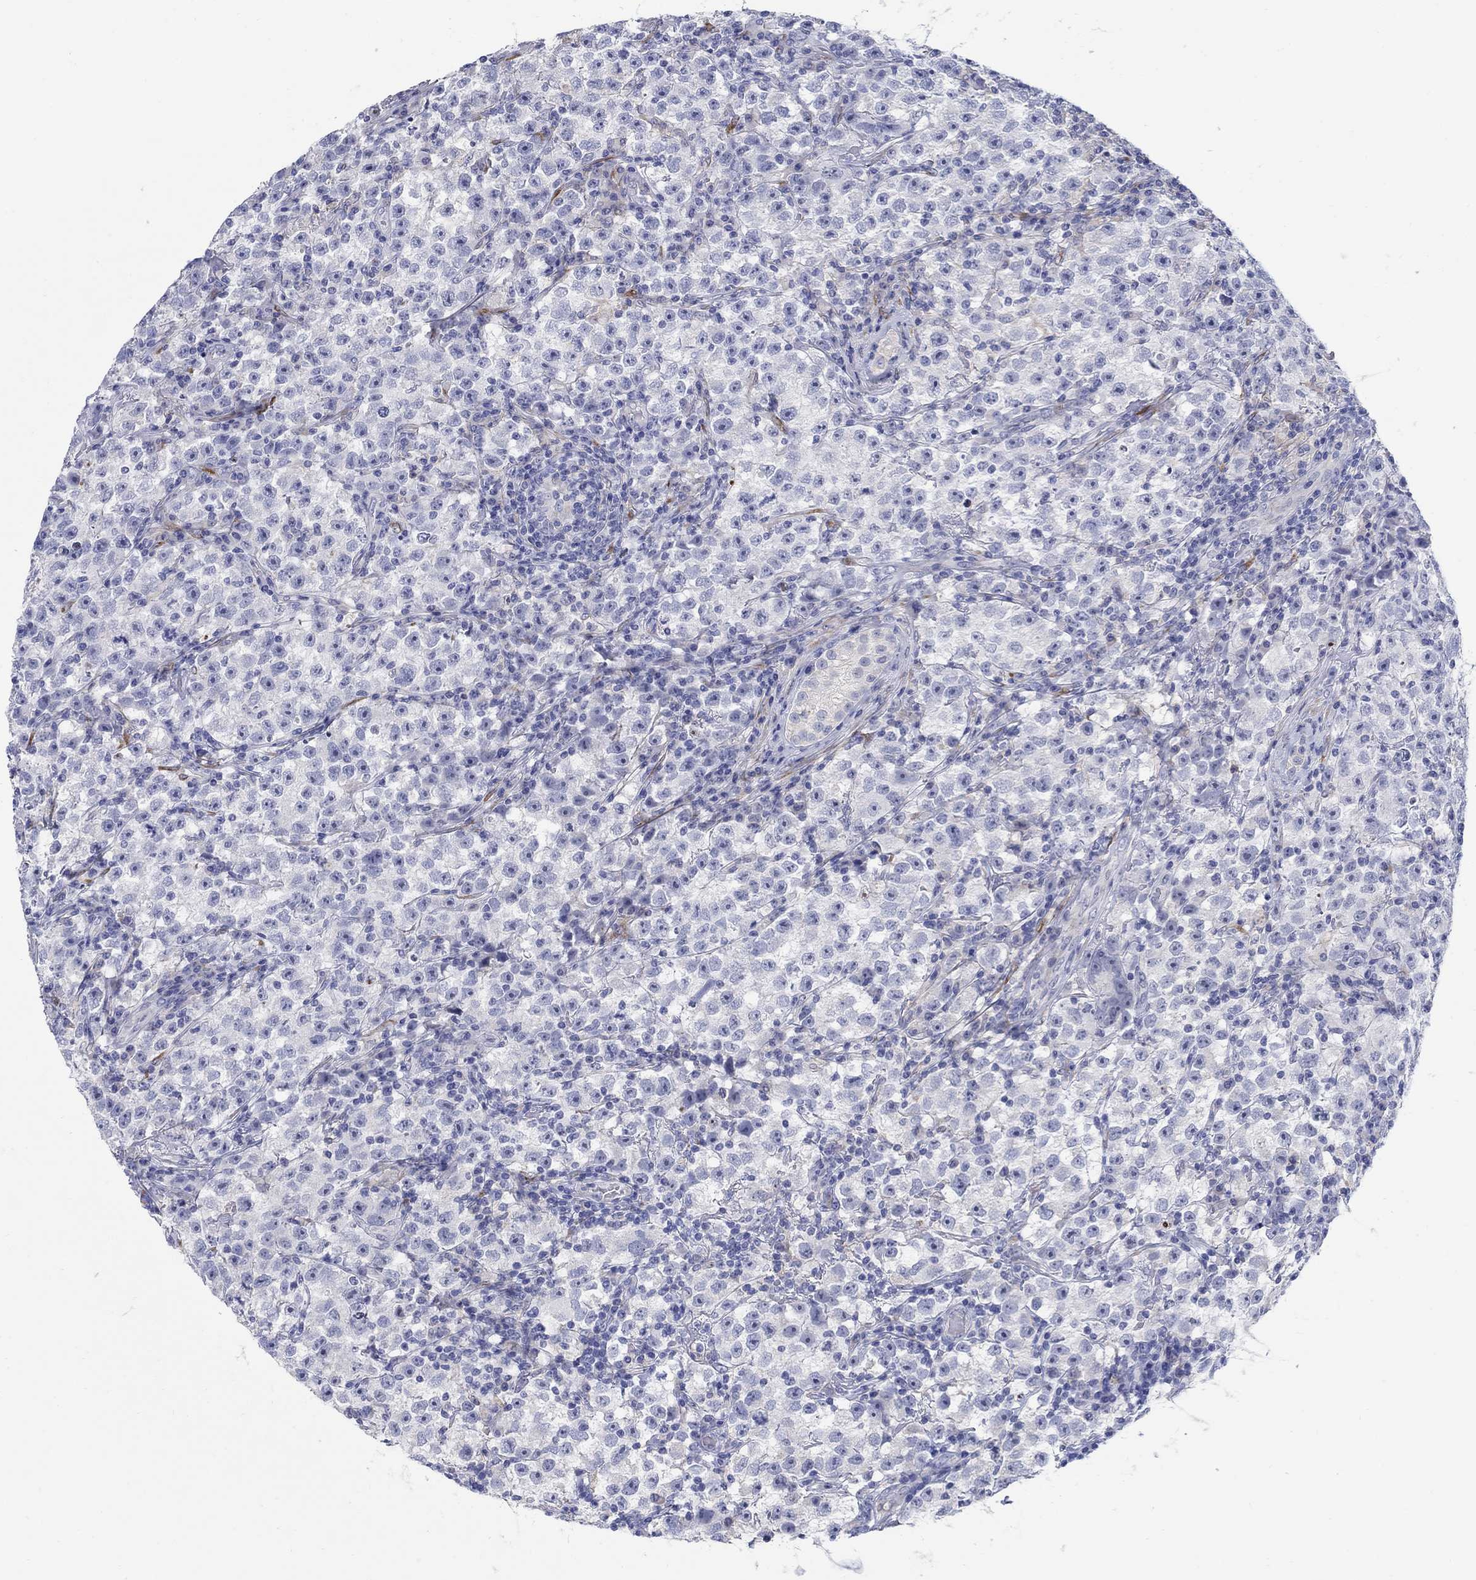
{"staining": {"intensity": "negative", "quantity": "none", "location": "none"}, "tissue": "testis cancer", "cell_type": "Tumor cells", "image_type": "cancer", "snomed": [{"axis": "morphology", "description": "Seminoma, NOS"}, {"axis": "topography", "description": "Testis"}], "caption": "Photomicrograph shows no protein positivity in tumor cells of seminoma (testis) tissue.", "gene": "REEP2", "patient": {"sex": "male", "age": 22}}